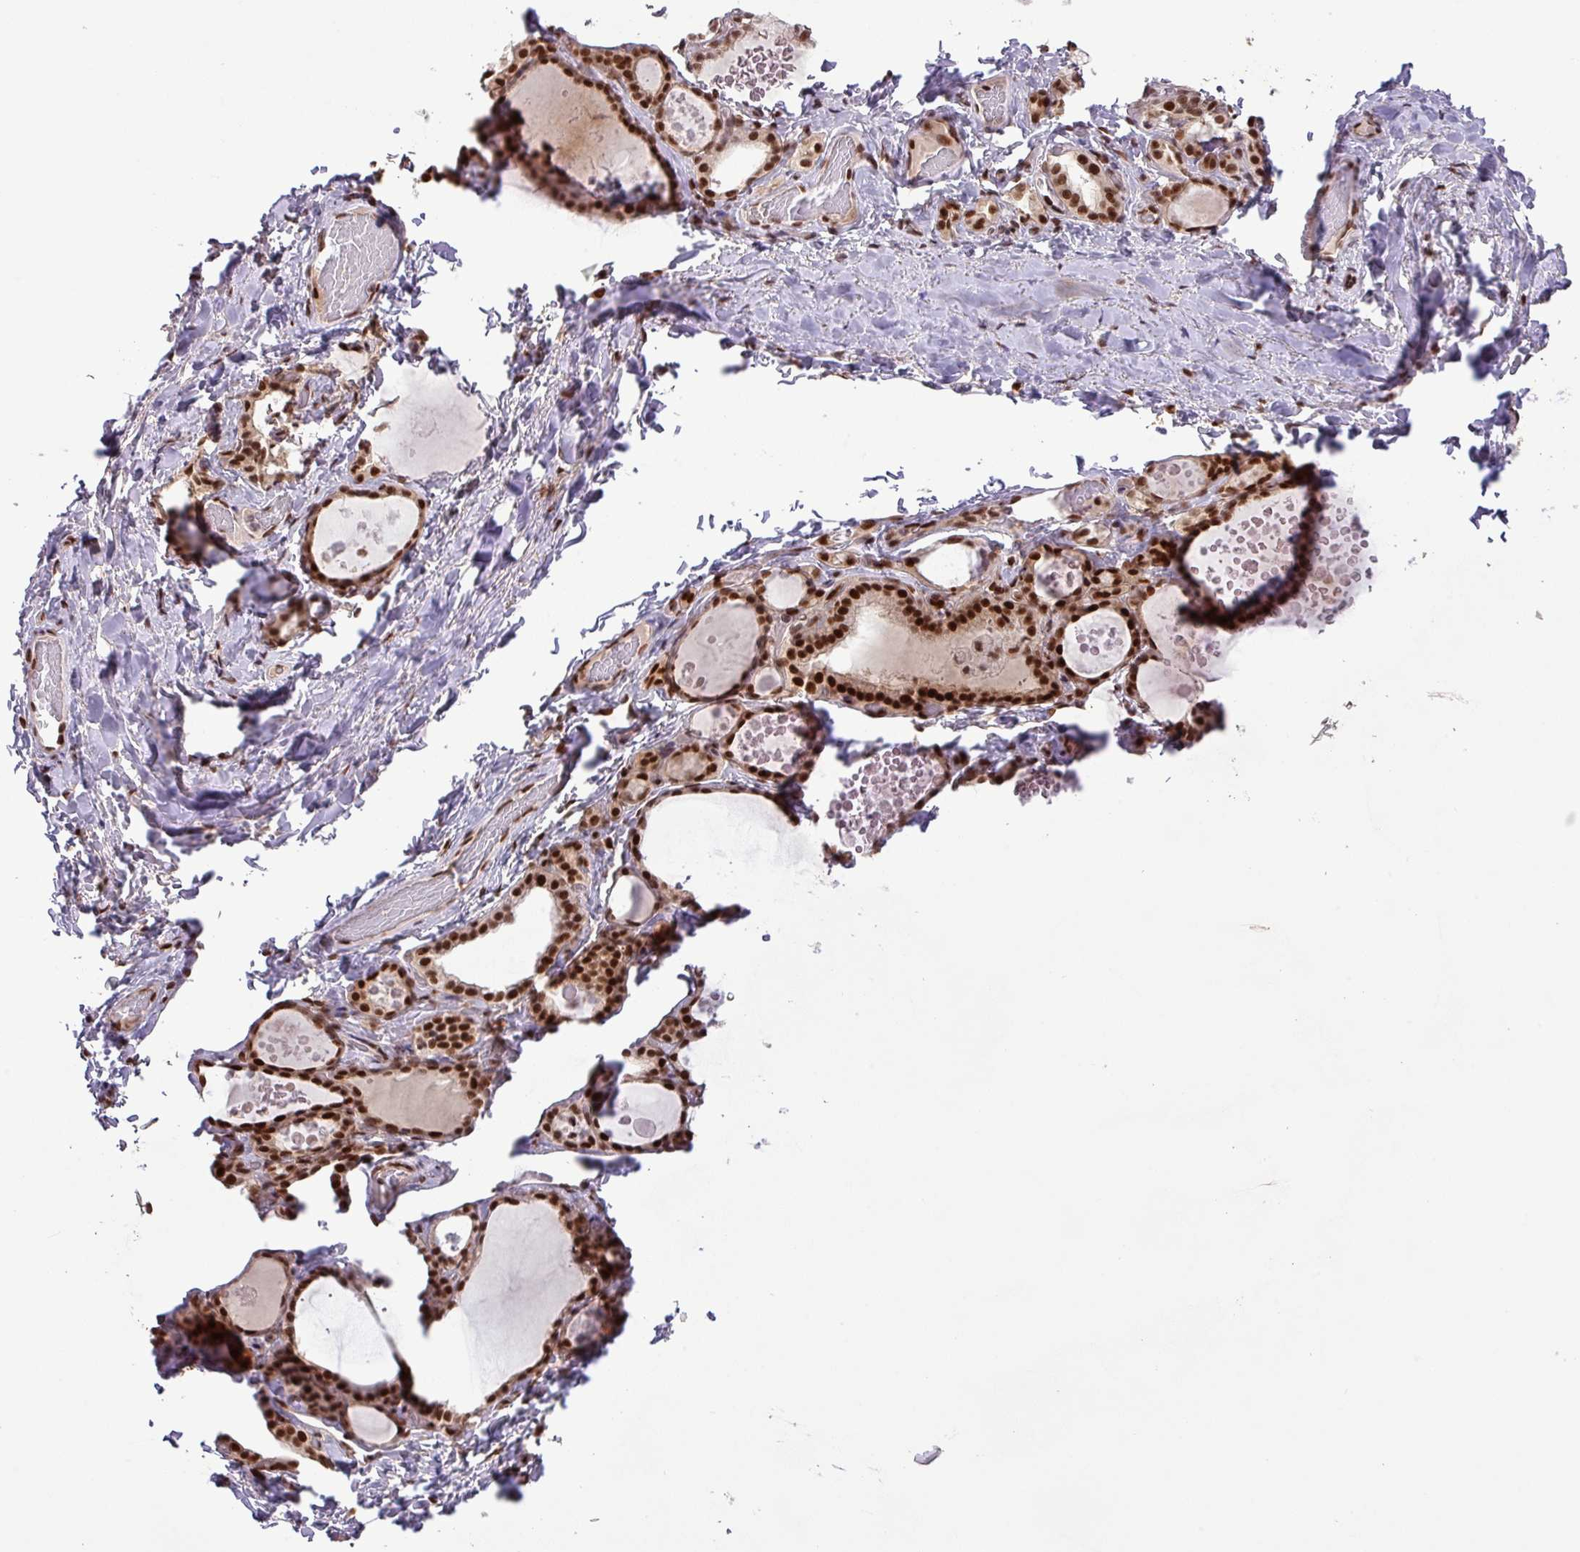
{"staining": {"intensity": "strong", "quantity": ">75%", "location": "nuclear"}, "tissue": "thyroid gland", "cell_type": "Glandular cells", "image_type": "normal", "snomed": [{"axis": "morphology", "description": "Normal tissue, NOS"}, {"axis": "topography", "description": "Thyroid gland"}], "caption": "Brown immunohistochemical staining in normal thyroid gland shows strong nuclear expression in about >75% of glandular cells.", "gene": "SRSF2", "patient": {"sex": "female", "age": 46}}